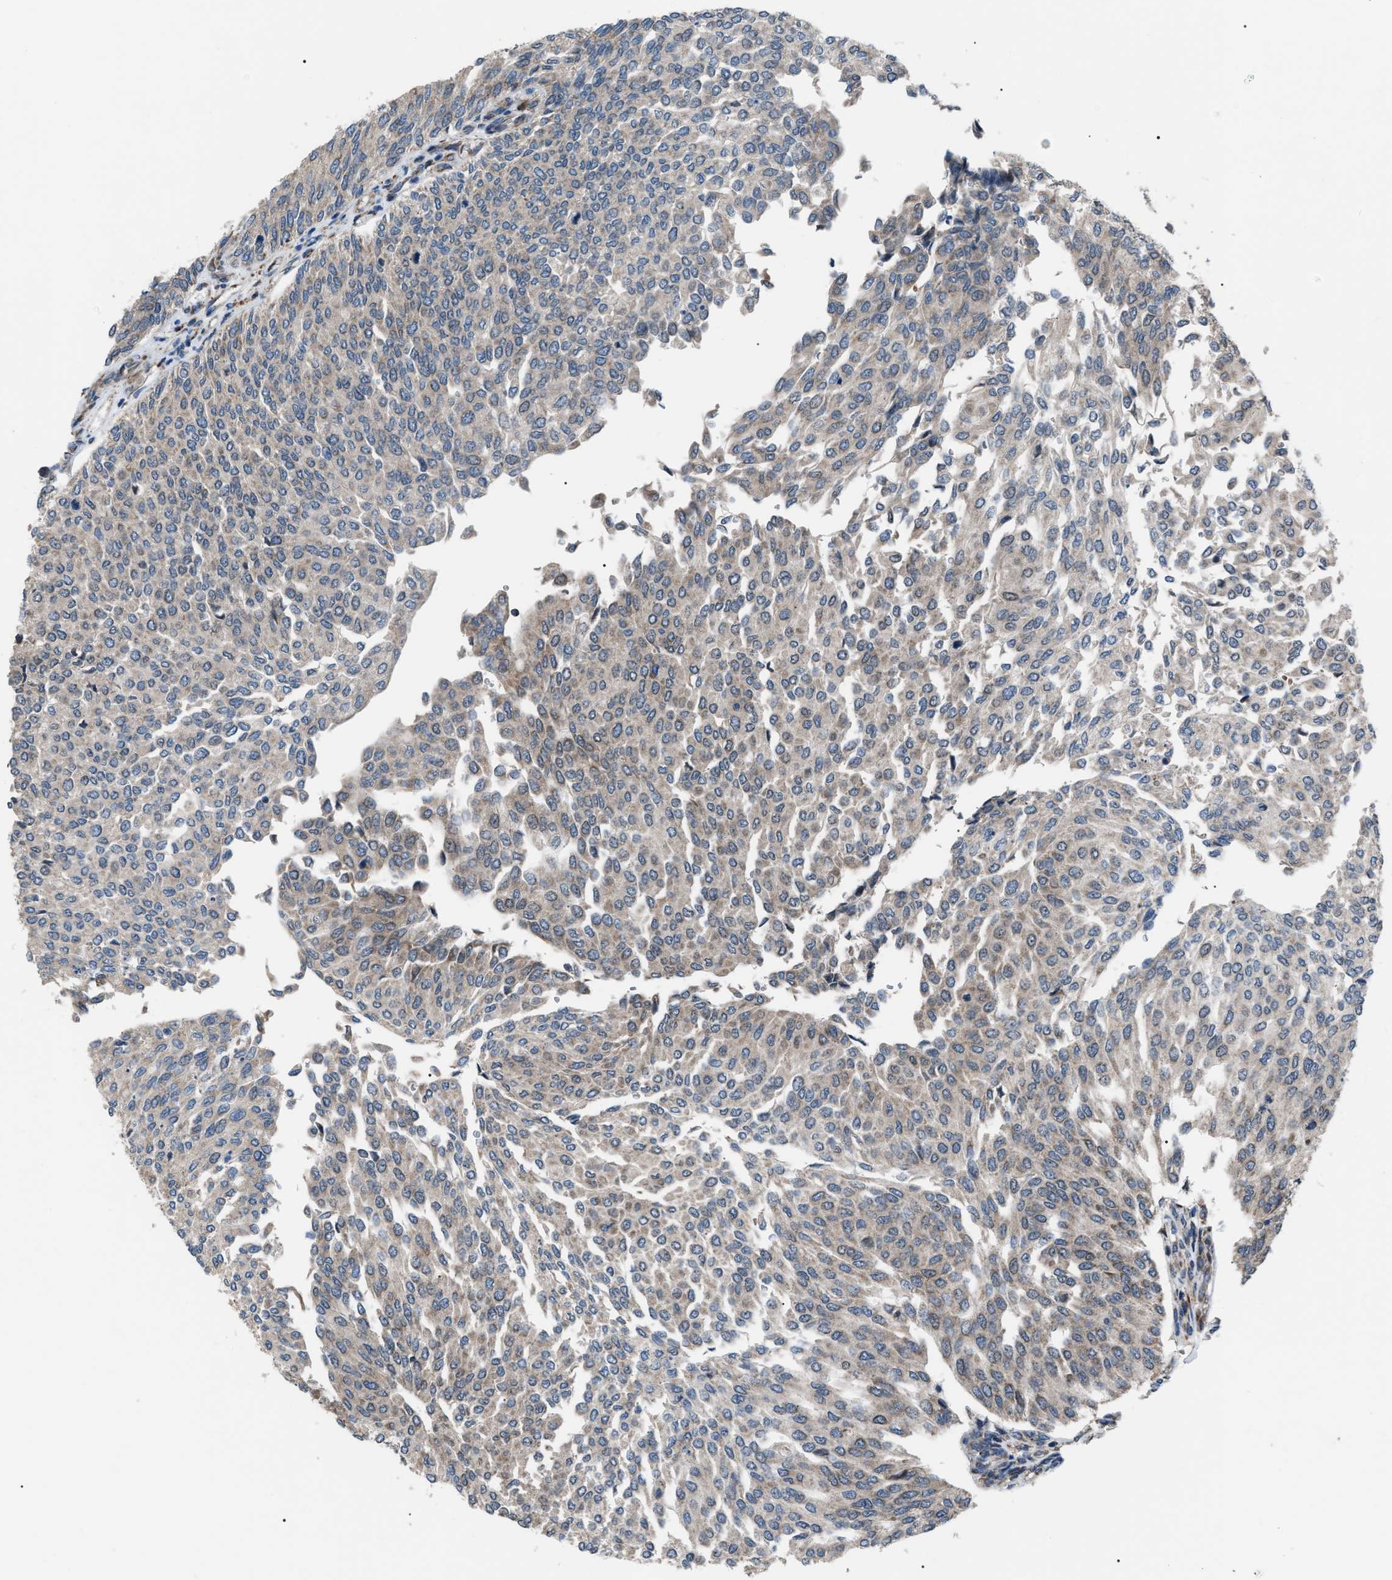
{"staining": {"intensity": "weak", "quantity": ">75%", "location": "cytoplasmic/membranous"}, "tissue": "urothelial cancer", "cell_type": "Tumor cells", "image_type": "cancer", "snomed": [{"axis": "morphology", "description": "Urothelial carcinoma, Low grade"}, {"axis": "topography", "description": "Urinary bladder"}], "caption": "Immunohistochemistry (IHC) histopathology image of neoplastic tissue: urothelial cancer stained using IHC reveals low levels of weak protein expression localized specifically in the cytoplasmic/membranous of tumor cells, appearing as a cytoplasmic/membranous brown color.", "gene": "AGO2", "patient": {"sex": "female", "age": 79}}